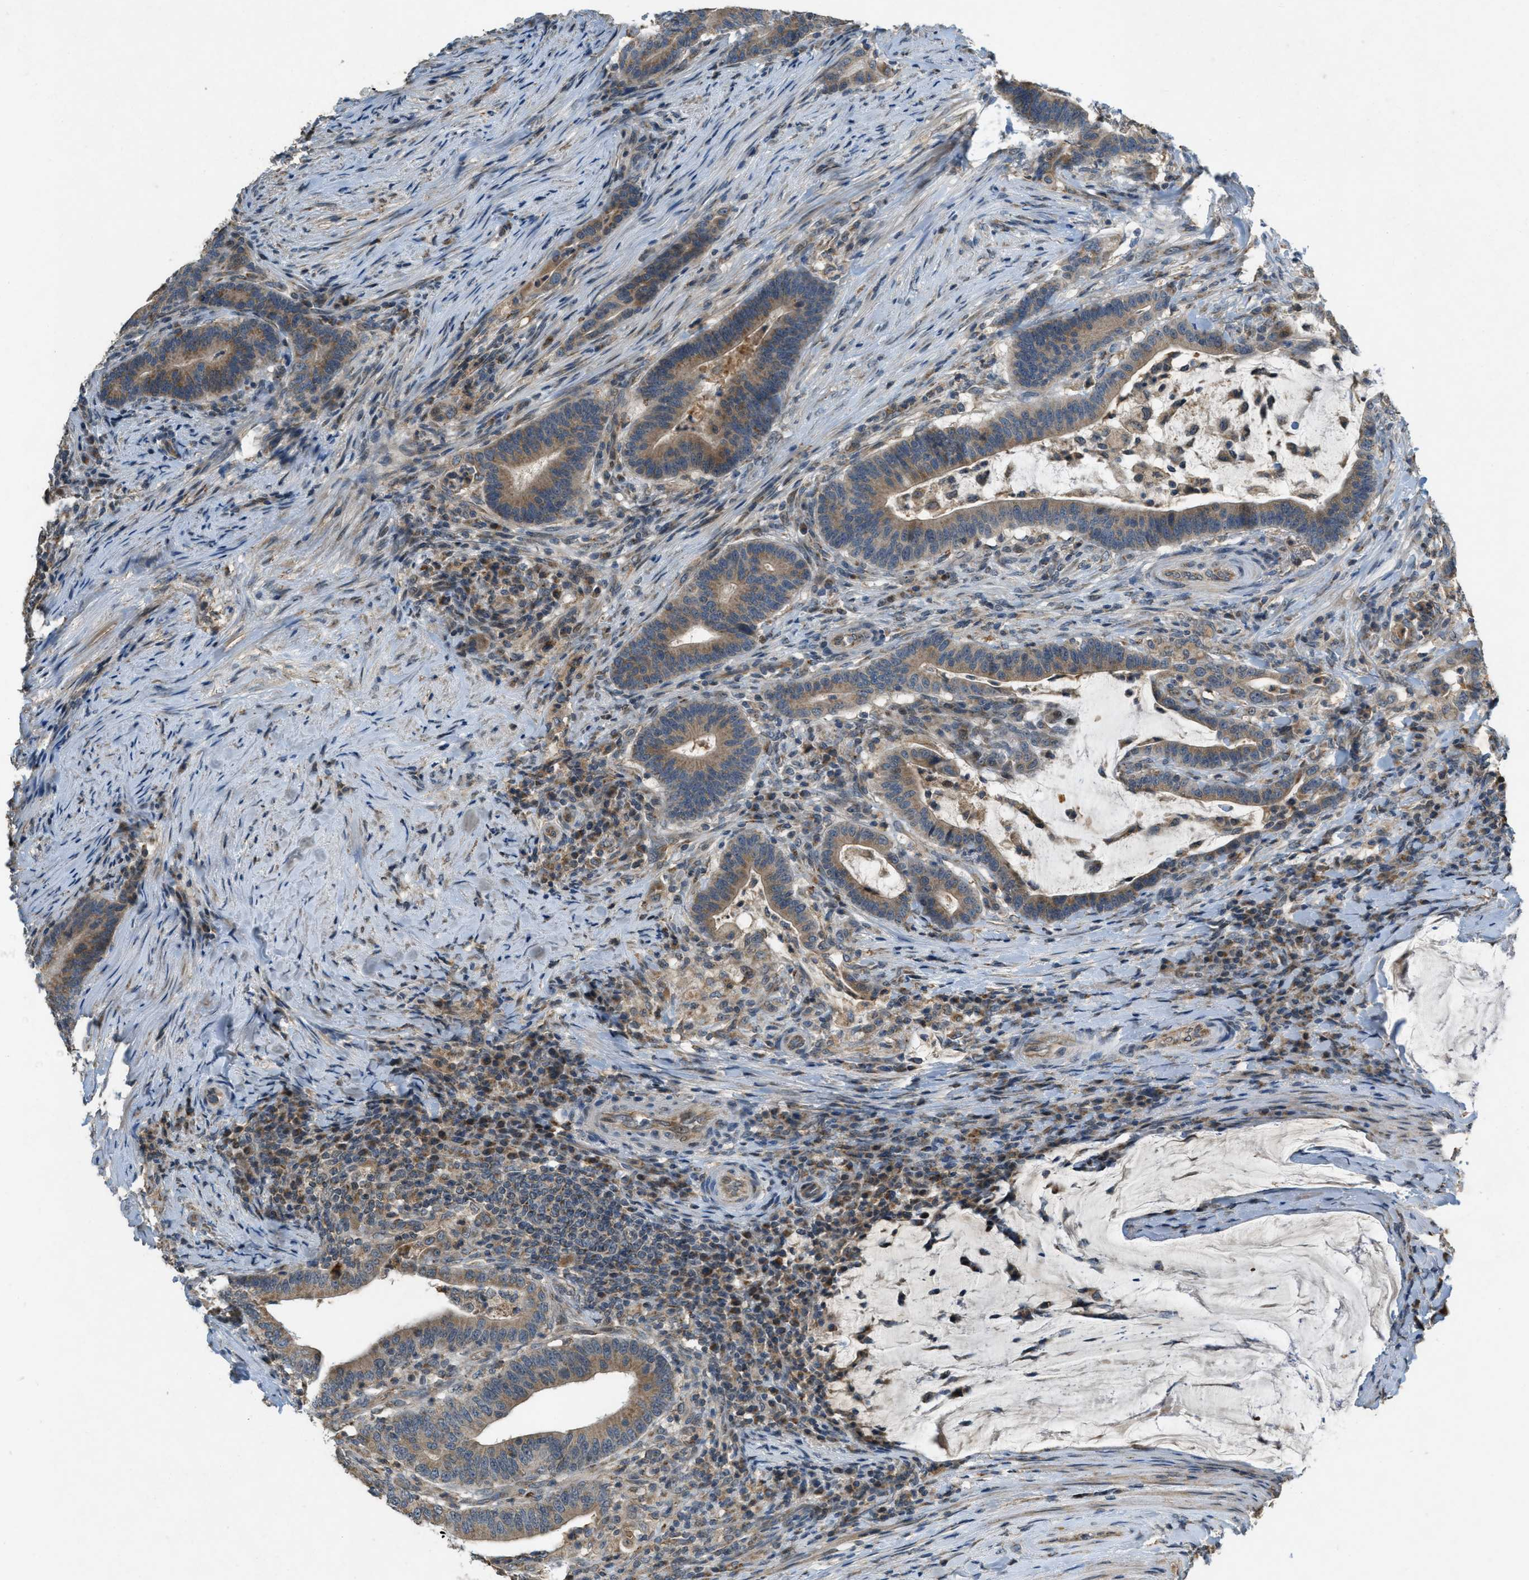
{"staining": {"intensity": "moderate", "quantity": ">75%", "location": "cytoplasmic/membranous"}, "tissue": "colorectal cancer", "cell_type": "Tumor cells", "image_type": "cancer", "snomed": [{"axis": "morphology", "description": "Normal tissue, NOS"}, {"axis": "morphology", "description": "Adenocarcinoma, NOS"}, {"axis": "topography", "description": "Colon"}], "caption": "Colorectal cancer stained for a protein (brown) demonstrates moderate cytoplasmic/membranous positive positivity in approximately >75% of tumor cells.", "gene": "PPP1R15A", "patient": {"sex": "female", "age": 66}}